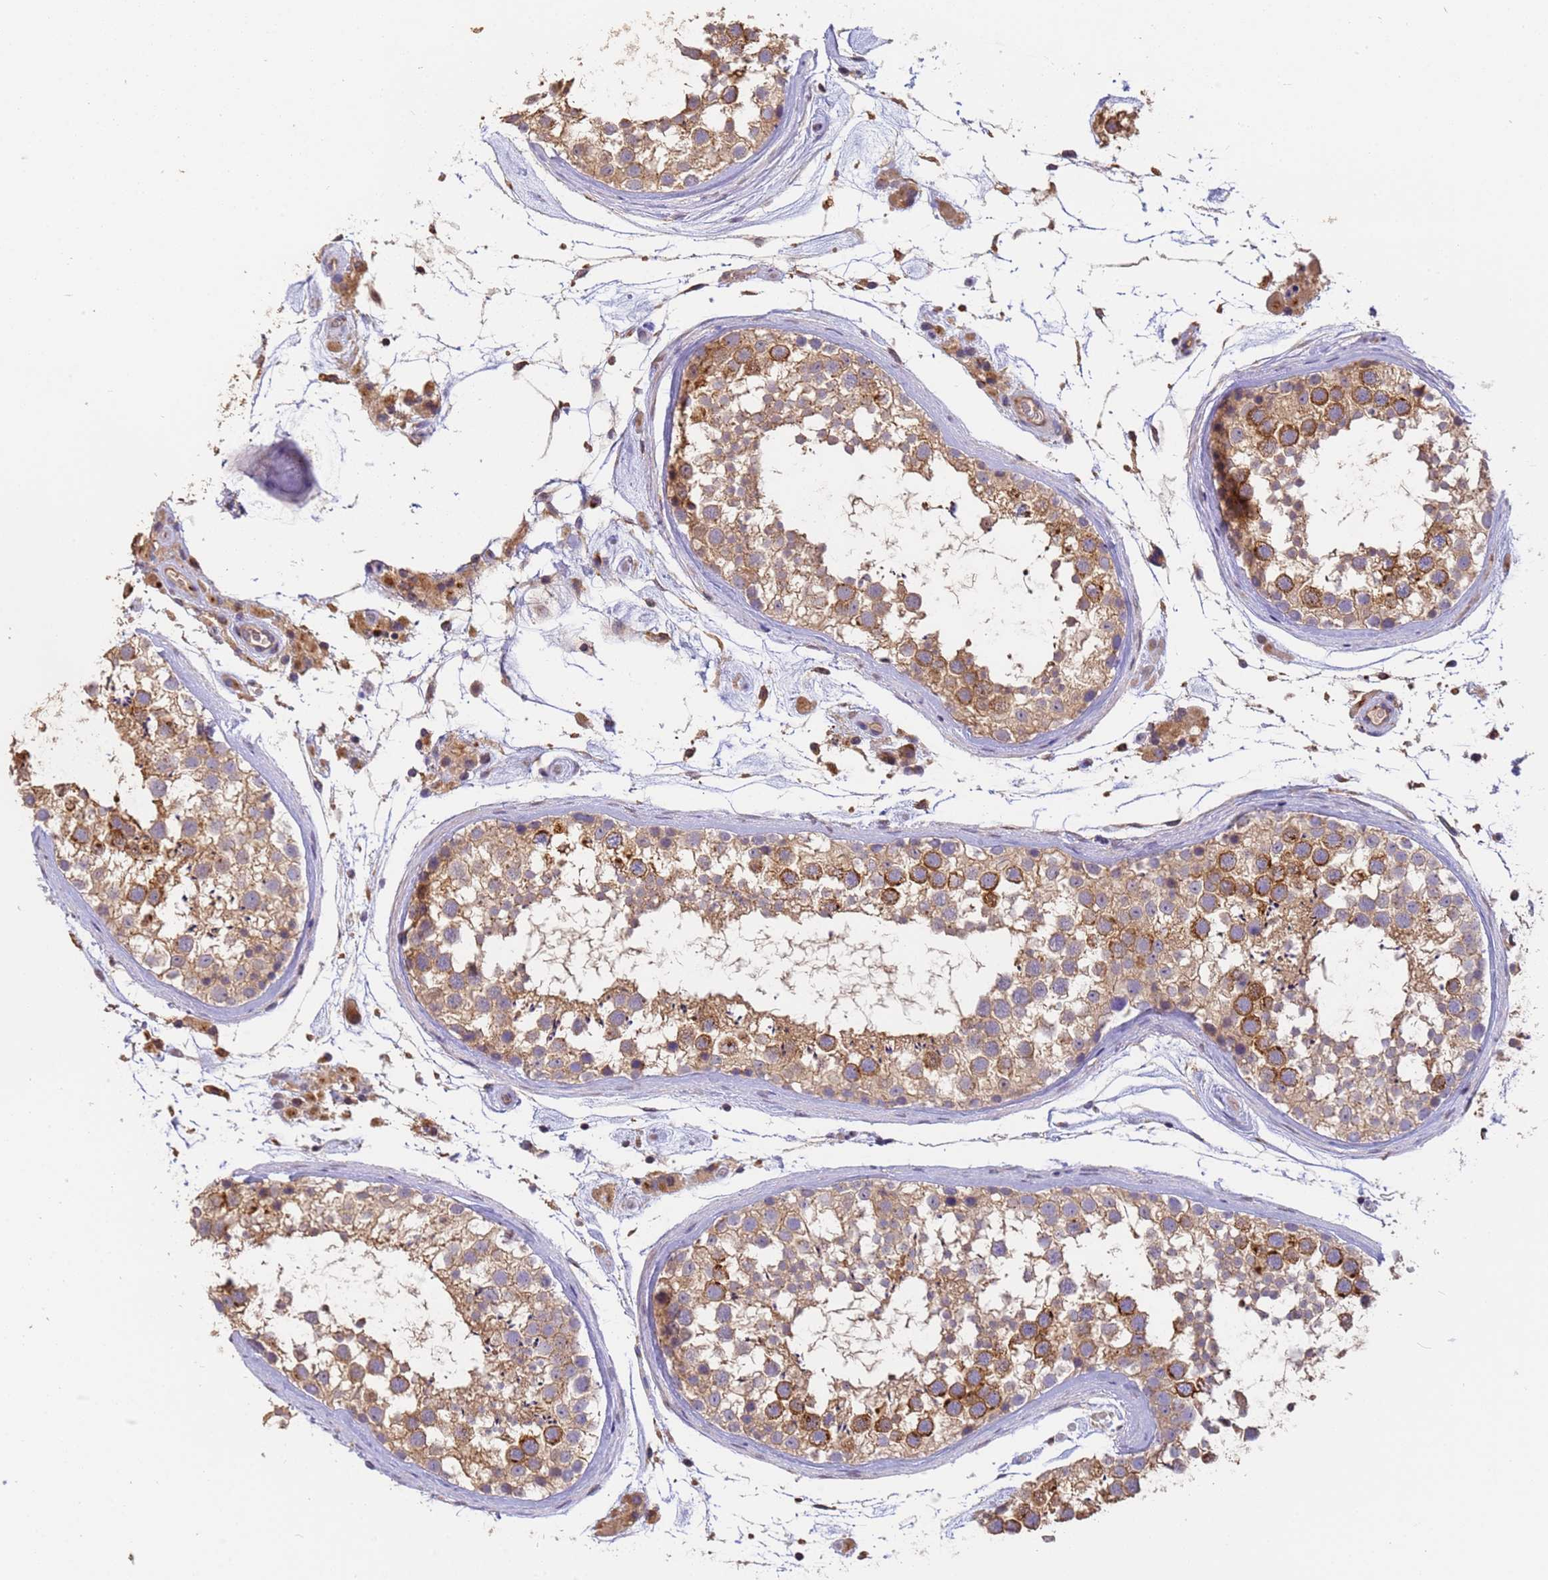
{"staining": {"intensity": "moderate", "quantity": ">75%", "location": "cytoplasmic/membranous"}, "tissue": "testis", "cell_type": "Cells in seminiferous ducts", "image_type": "normal", "snomed": [{"axis": "morphology", "description": "Normal tissue, NOS"}, {"axis": "topography", "description": "Testis"}], "caption": "IHC of unremarkable testis exhibits medium levels of moderate cytoplasmic/membranous staining in approximately >75% of cells in seminiferous ducts.", "gene": "M6PR", "patient": {"sex": "male", "age": 46}}